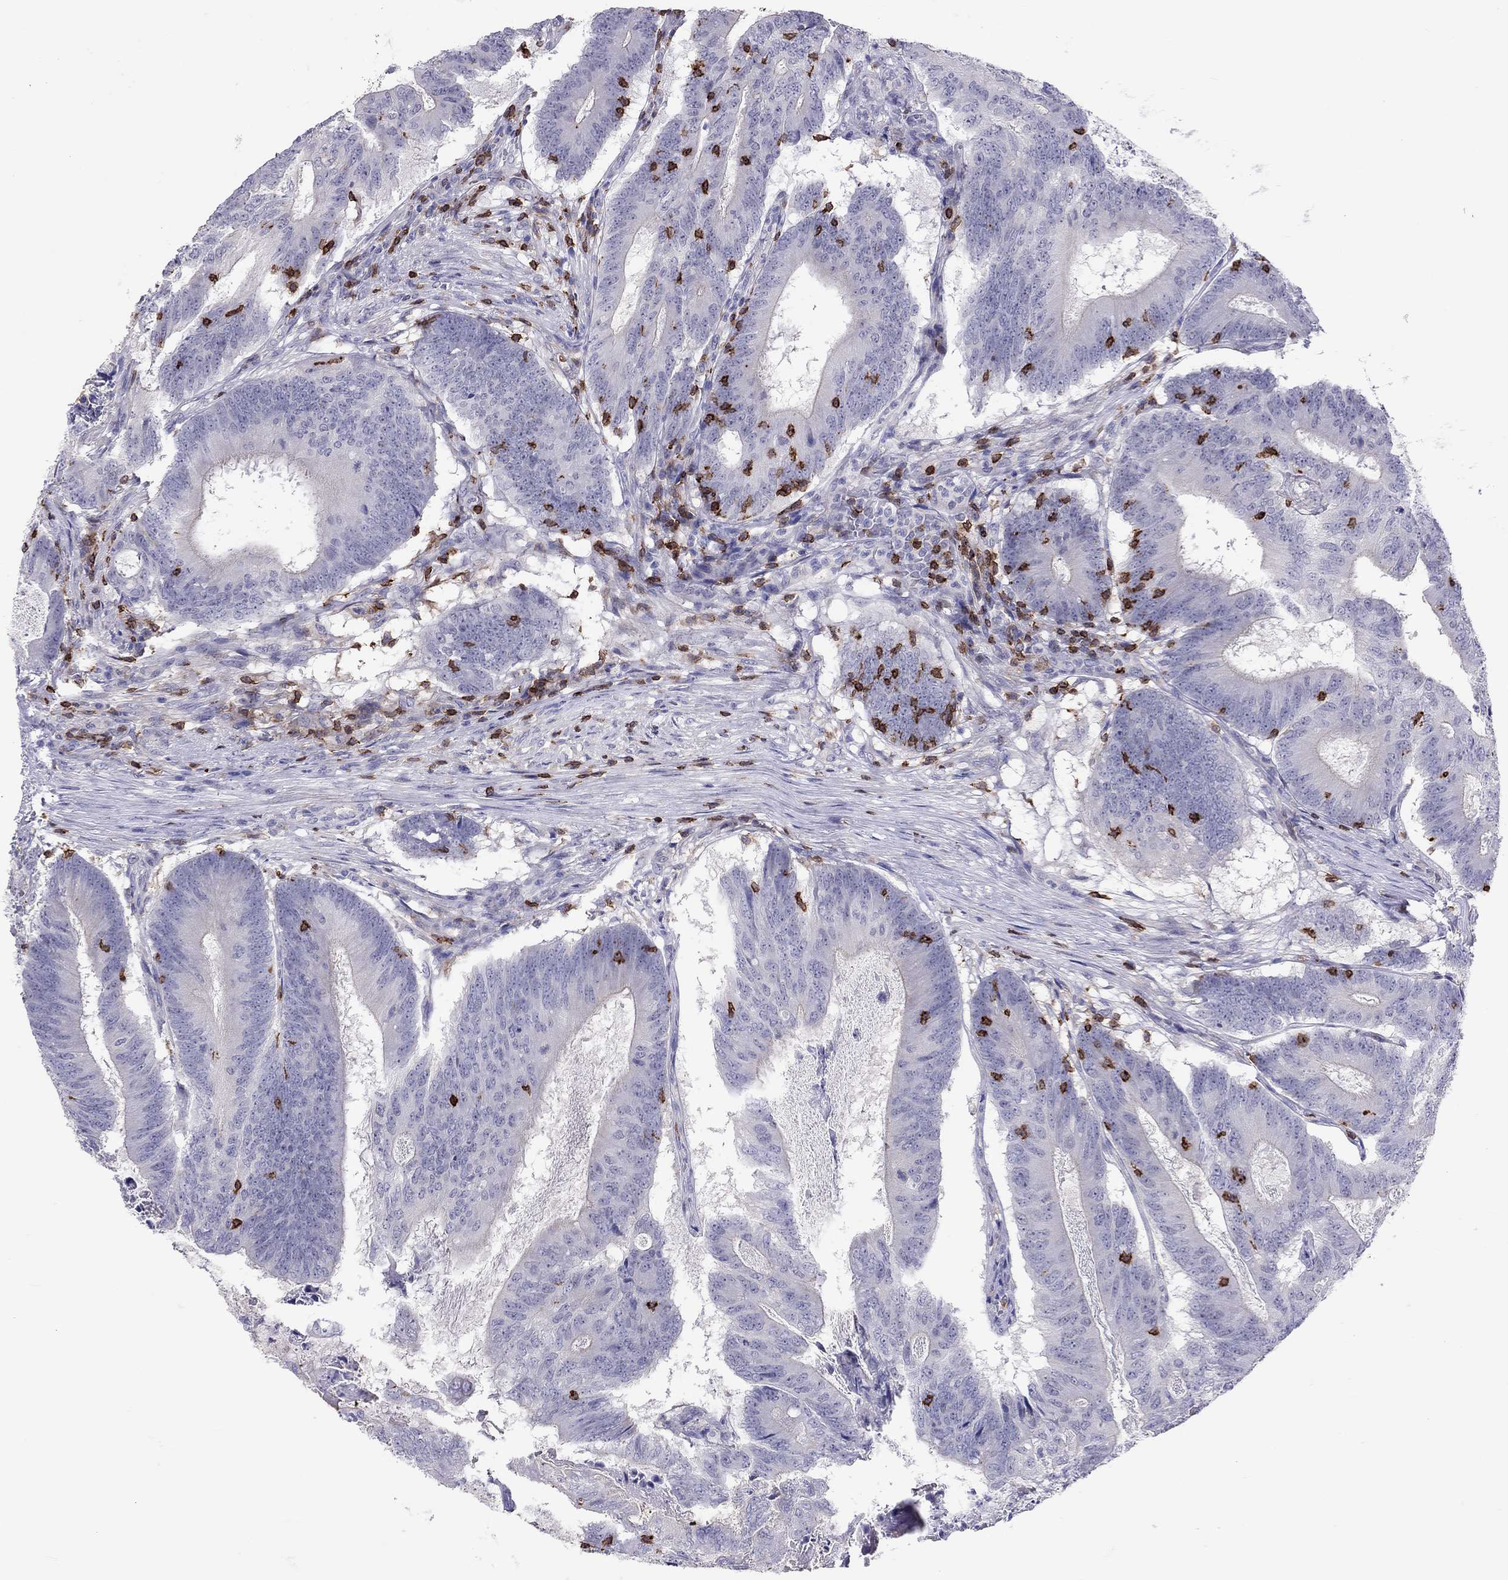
{"staining": {"intensity": "negative", "quantity": "none", "location": "none"}, "tissue": "colorectal cancer", "cell_type": "Tumor cells", "image_type": "cancer", "snomed": [{"axis": "morphology", "description": "Adenocarcinoma, NOS"}, {"axis": "topography", "description": "Colon"}], "caption": "Immunohistochemical staining of colorectal cancer (adenocarcinoma) displays no significant staining in tumor cells.", "gene": "MND1", "patient": {"sex": "female", "age": 70}}